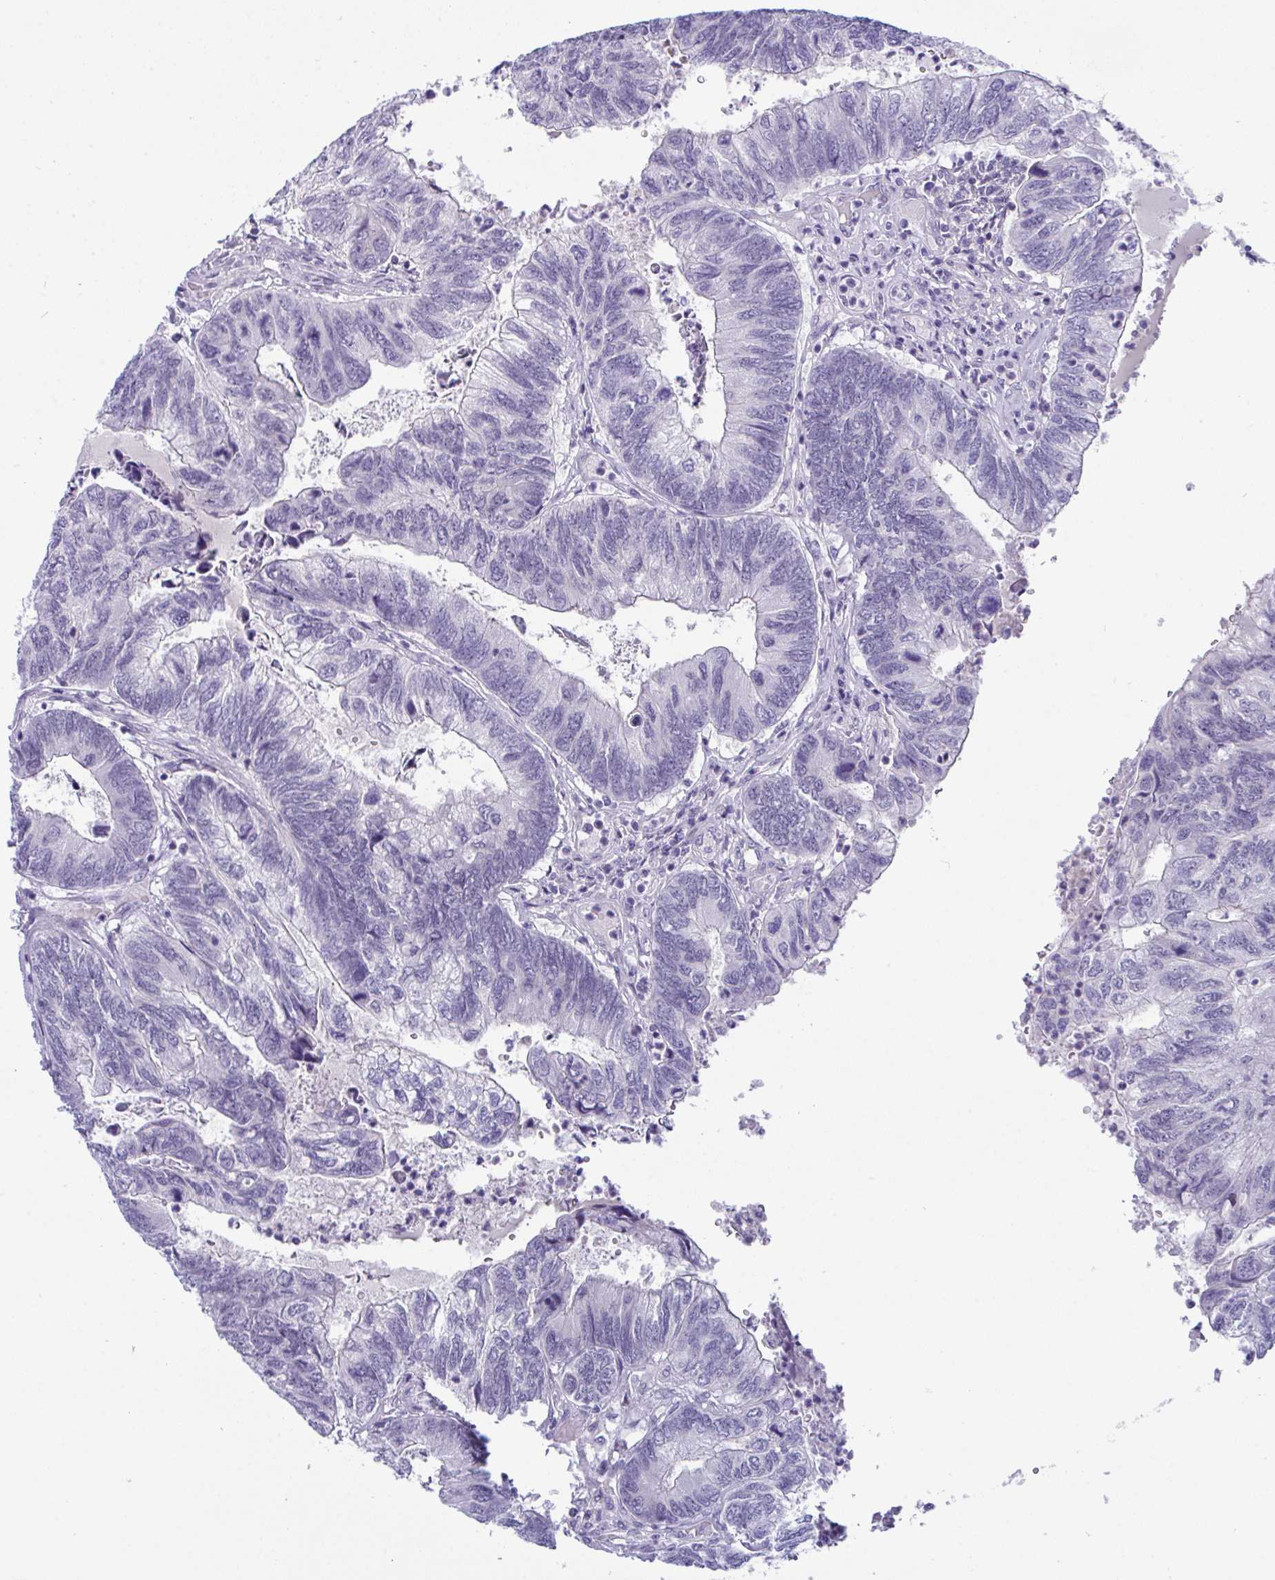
{"staining": {"intensity": "negative", "quantity": "none", "location": "none"}, "tissue": "colorectal cancer", "cell_type": "Tumor cells", "image_type": "cancer", "snomed": [{"axis": "morphology", "description": "Adenocarcinoma, NOS"}, {"axis": "topography", "description": "Colon"}], "caption": "DAB (3,3'-diaminobenzidine) immunohistochemical staining of human colorectal cancer (adenocarcinoma) reveals no significant staining in tumor cells. Brightfield microscopy of immunohistochemistry stained with DAB (brown) and hematoxylin (blue), captured at high magnification.", "gene": "USP35", "patient": {"sex": "female", "age": 67}}